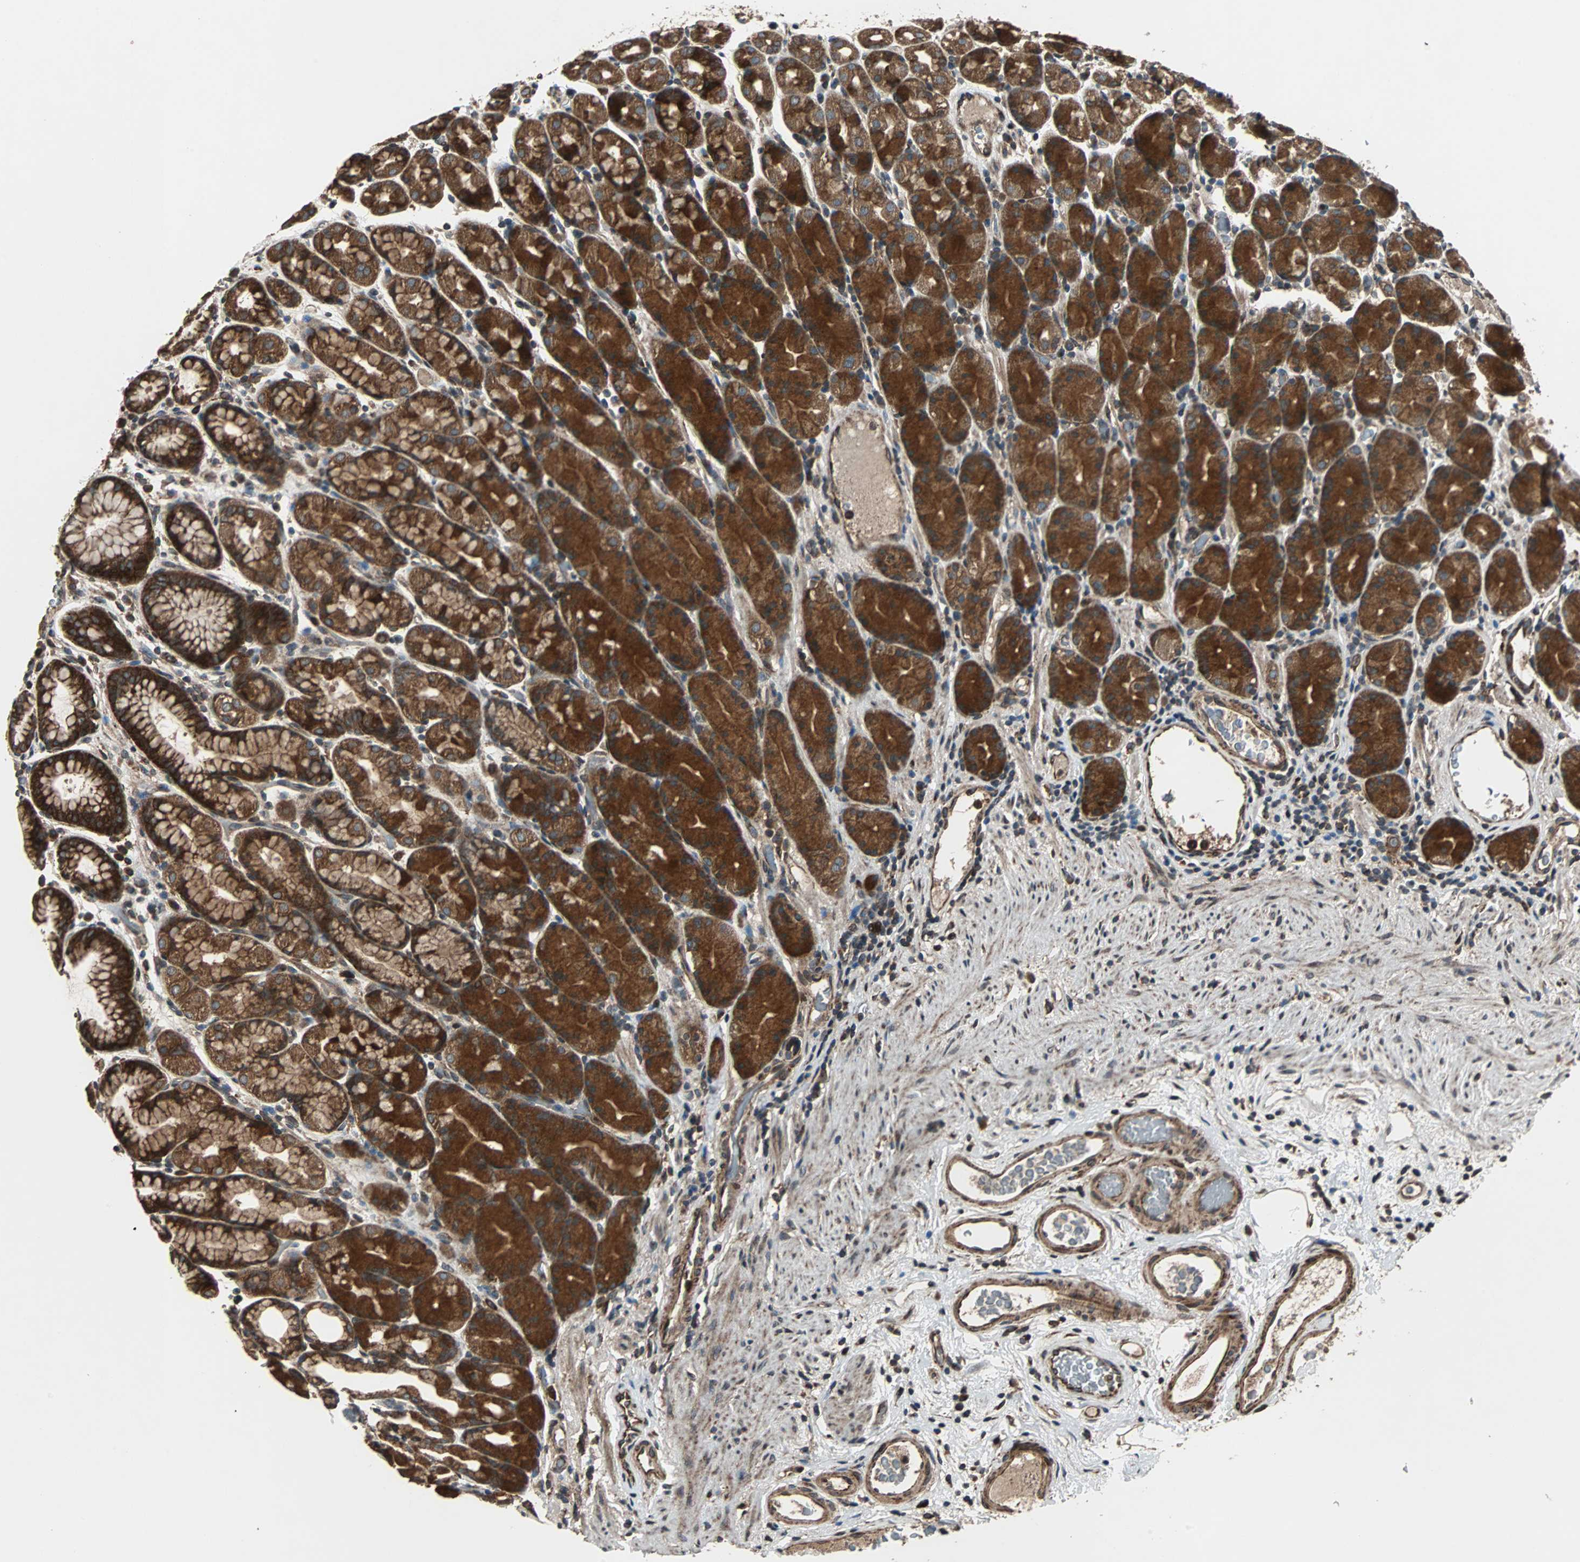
{"staining": {"intensity": "strong", "quantity": ">75%", "location": "cytoplasmic/membranous"}, "tissue": "stomach", "cell_type": "Glandular cells", "image_type": "normal", "snomed": [{"axis": "morphology", "description": "Normal tissue, NOS"}, {"axis": "topography", "description": "Stomach, upper"}], "caption": "The photomicrograph reveals staining of normal stomach, revealing strong cytoplasmic/membranous protein expression (brown color) within glandular cells.", "gene": "RAB7A", "patient": {"sex": "male", "age": 68}}